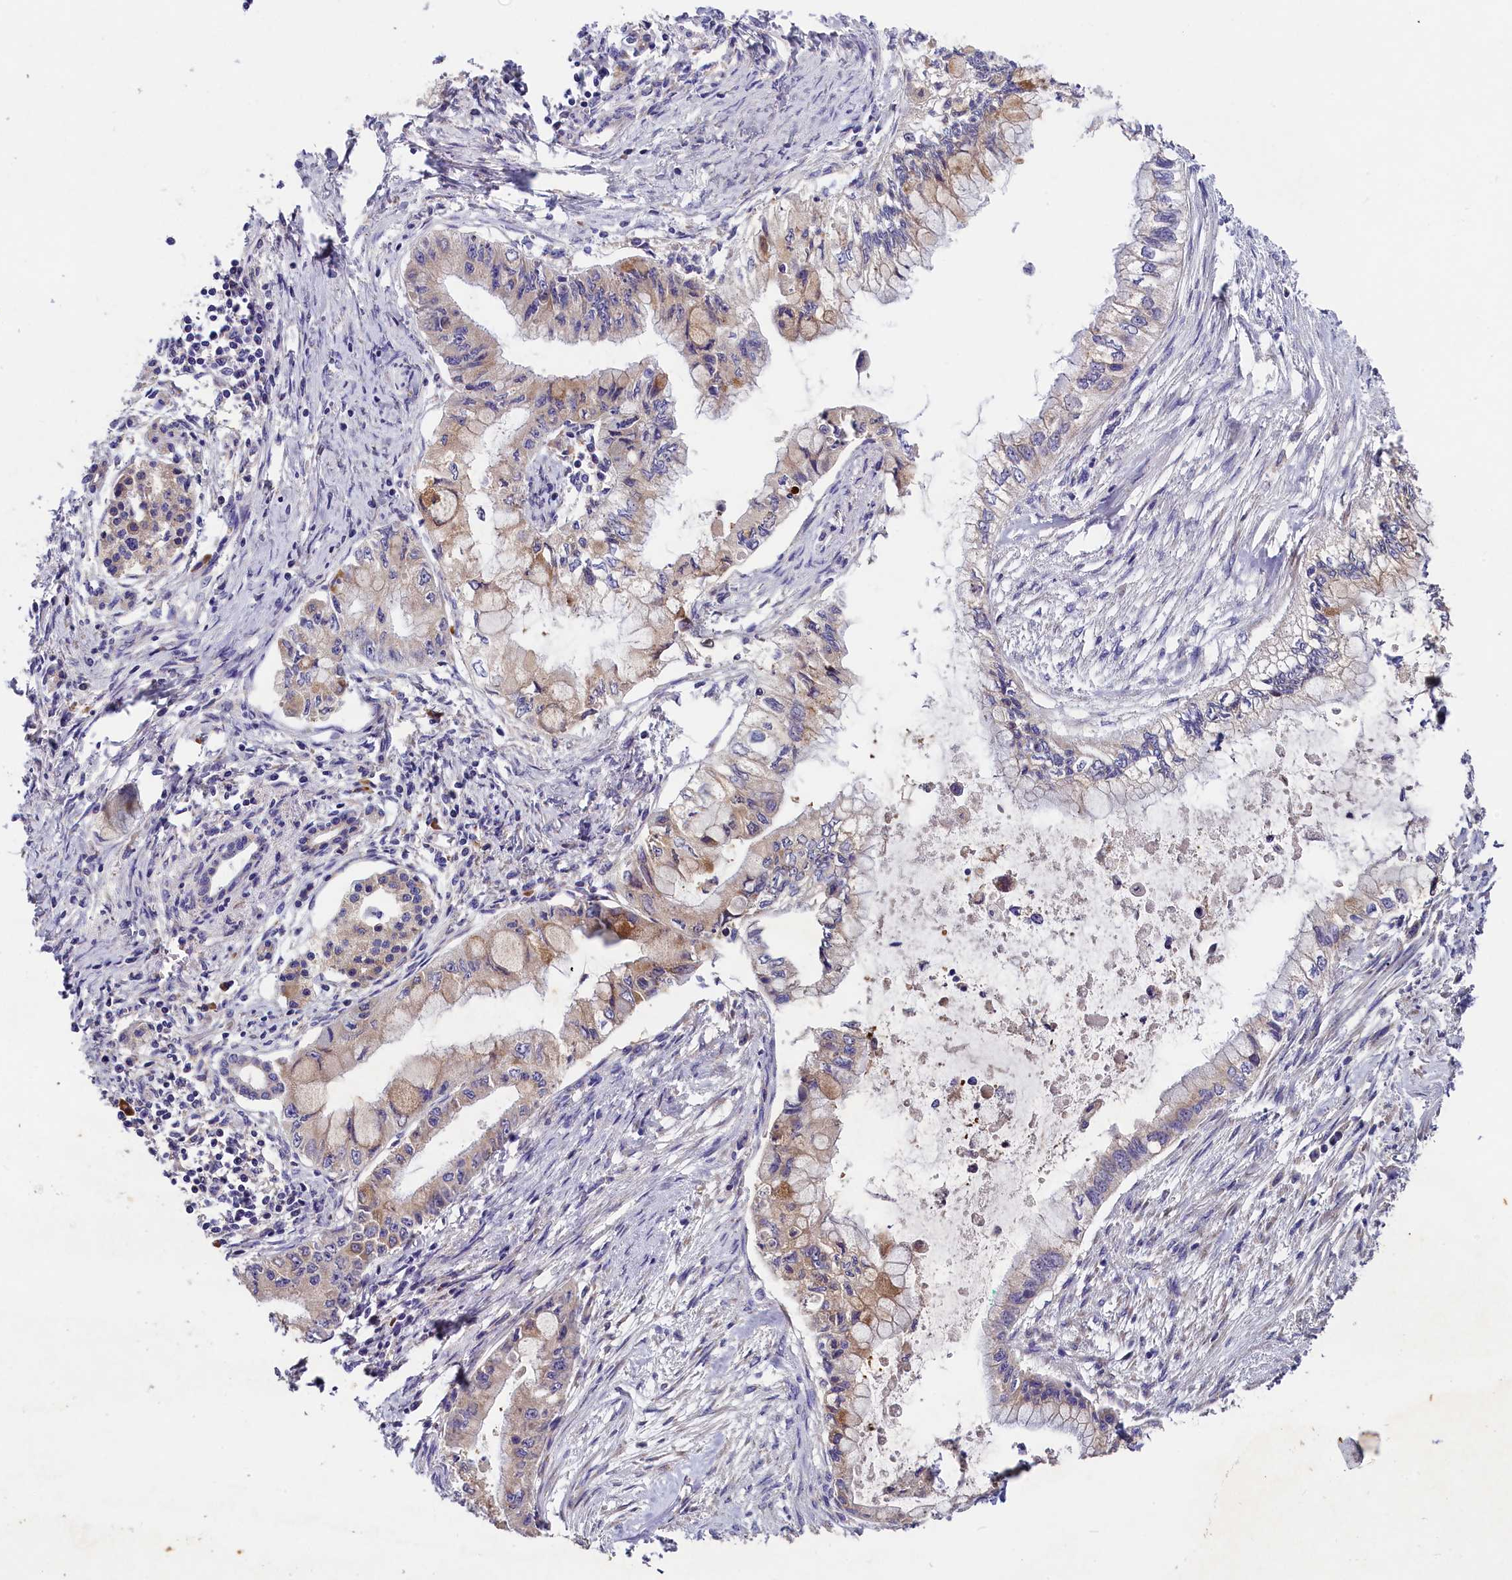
{"staining": {"intensity": "weak", "quantity": "25%-75%", "location": "cytoplasmic/membranous"}, "tissue": "pancreatic cancer", "cell_type": "Tumor cells", "image_type": "cancer", "snomed": [{"axis": "morphology", "description": "Adenocarcinoma, NOS"}, {"axis": "topography", "description": "Pancreas"}], "caption": "An immunohistochemistry (IHC) image of neoplastic tissue is shown. Protein staining in brown shows weak cytoplasmic/membranous positivity in pancreatic adenocarcinoma within tumor cells.", "gene": "ST7L", "patient": {"sex": "male", "age": 48}}